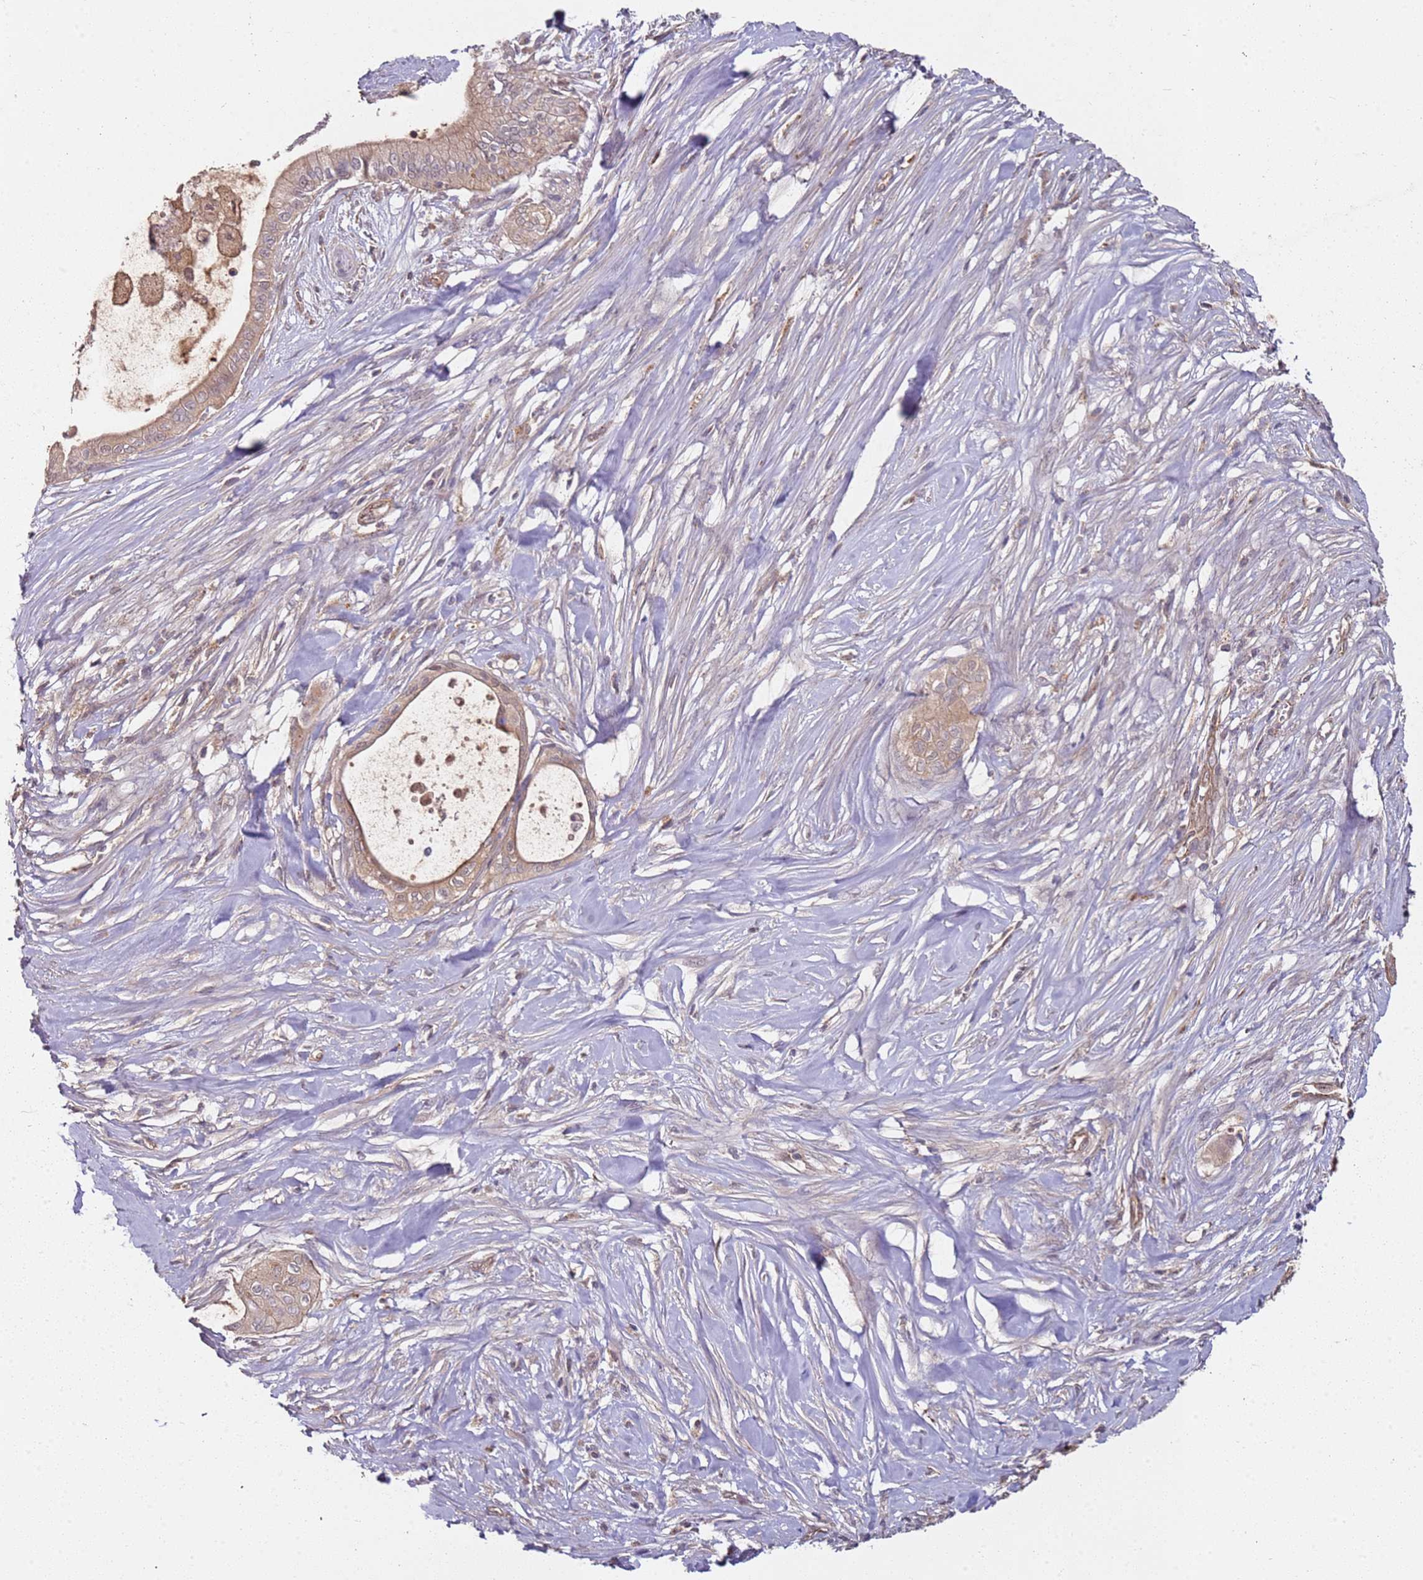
{"staining": {"intensity": "moderate", "quantity": ">75%", "location": "cytoplasmic/membranous"}, "tissue": "pancreatic cancer", "cell_type": "Tumor cells", "image_type": "cancer", "snomed": [{"axis": "morphology", "description": "Adenocarcinoma, NOS"}, {"axis": "topography", "description": "Pancreas"}], "caption": "Pancreatic cancer stained for a protein (brown) exhibits moderate cytoplasmic/membranous positive staining in approximately >75% of tumor cells.", "gene": "SCGB2B2", "patient": {"sex": "male", "age": 78}}